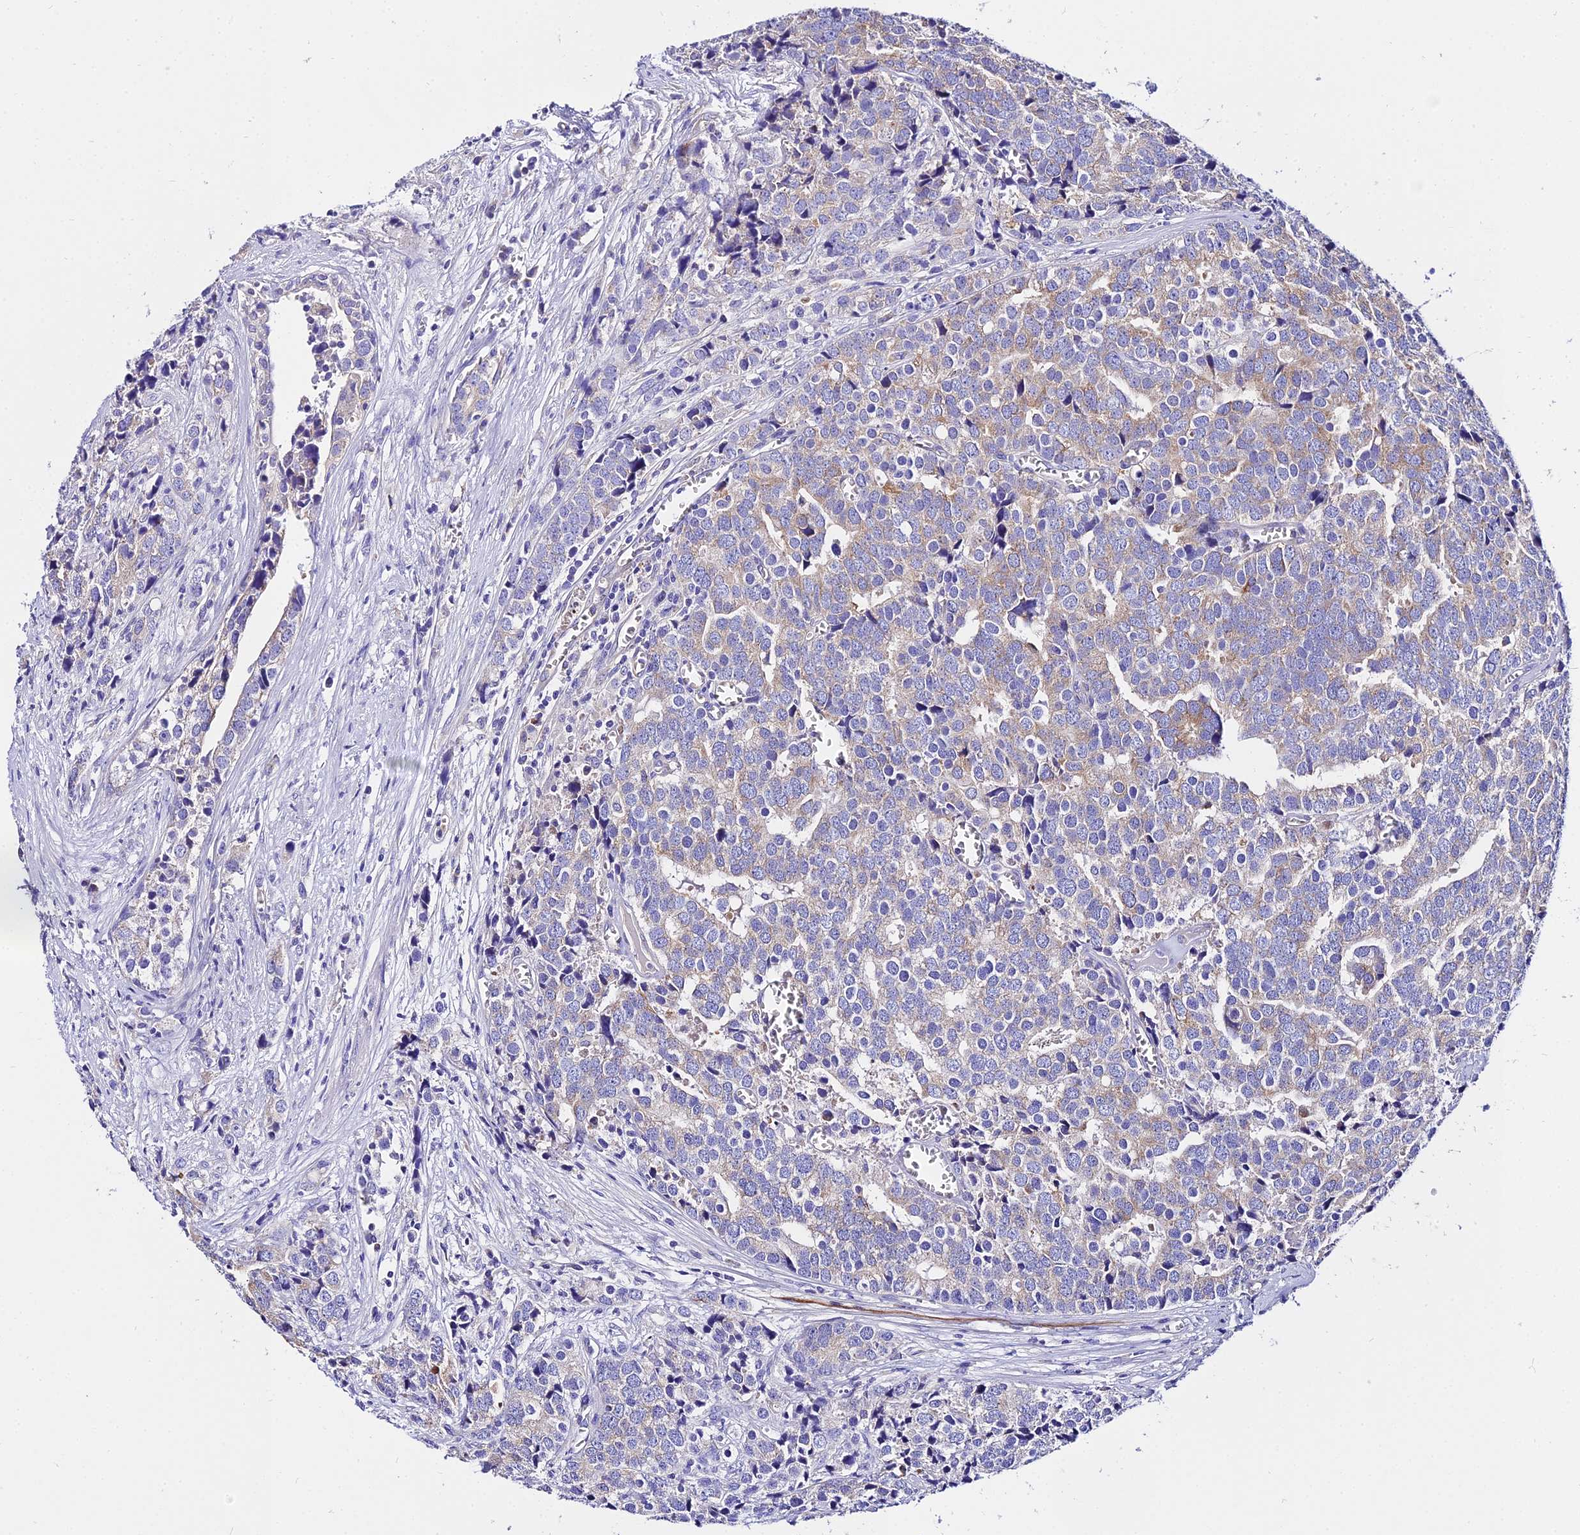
{"staining": {"intensity": "weak", "quantity": "<25%", "location": "cytoplasmic/membranous"}, "tissue": "prostate cancer", "cell_type": "Tumor cells", "image_type": "cancer", "snomed": [{"axis": "morphology", "description": "Adenocarcinoma, High grade"}, {"axis": "topography", "description": "Prostate"}], "caption": "The immunohistochemistry (IHC) micrograph has no significant staining in tumor cells of prostate cancer (high-grade adenocarcinoma) tissue.", "gene": "TUBA3D", "patient": {"sex": "male", "age": 71}}